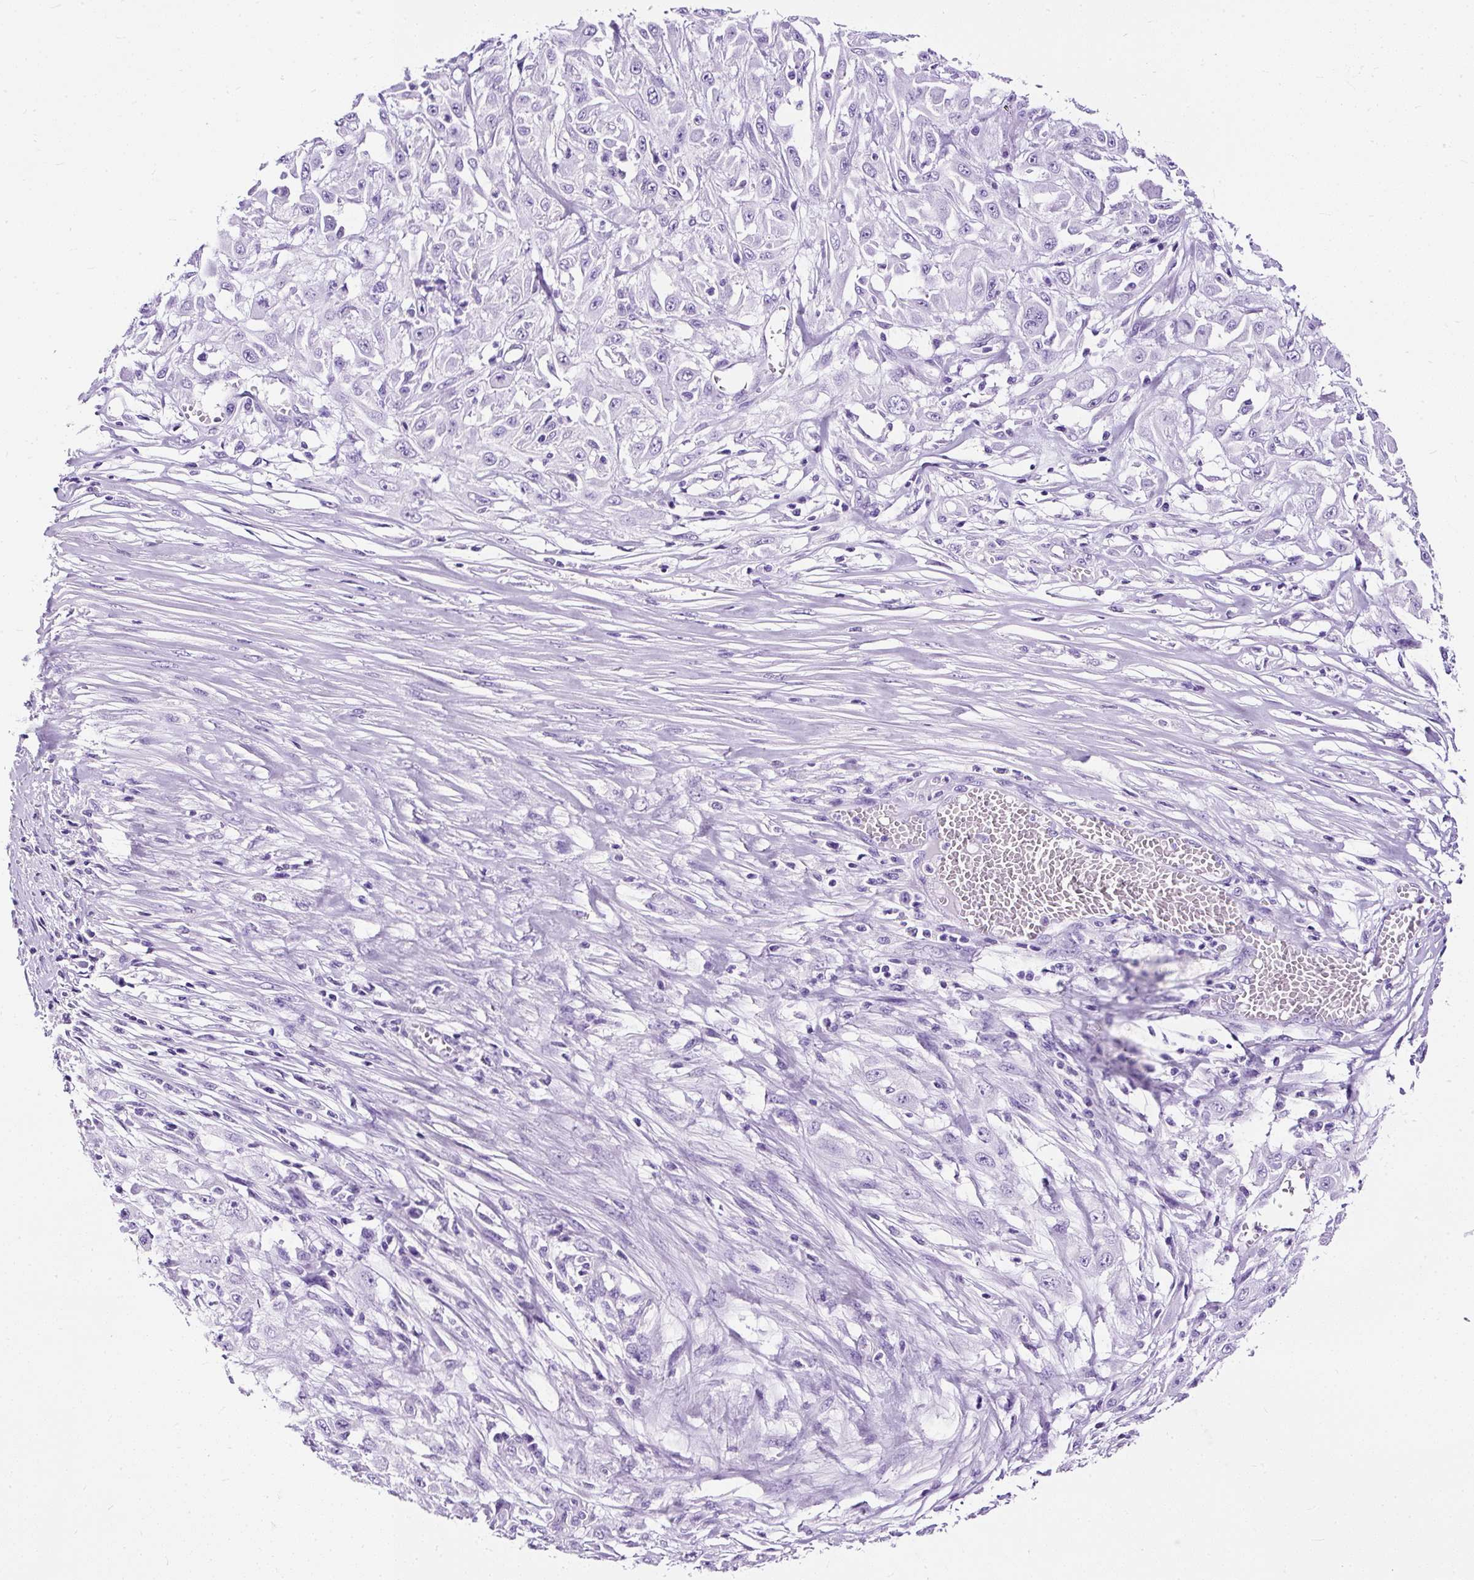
{"staining": {"intensity": "negative", "quantity": "none", "location": "none"}, "tissue": "skin cancer", "cell_type": "Tumor cells", "image_type": "cancer", "snomed": [{"axis": "morphology", "description": "Squamous cell carcinoma, NOS"}, {"axis": "morphology", "description": "Squamous cell carcinoma, metastatic, NOS"}, {"axis": "topography", "description": "Skin"}, {"axis": "topography", "description": "Lymph node"}], "caption": "Protein analysis of skin metastatic squamous cell carcinoma demonstrates no significant staining in tumor cells.", "gene": "NTS", "patient": {"sex": "male", "age": 75}}